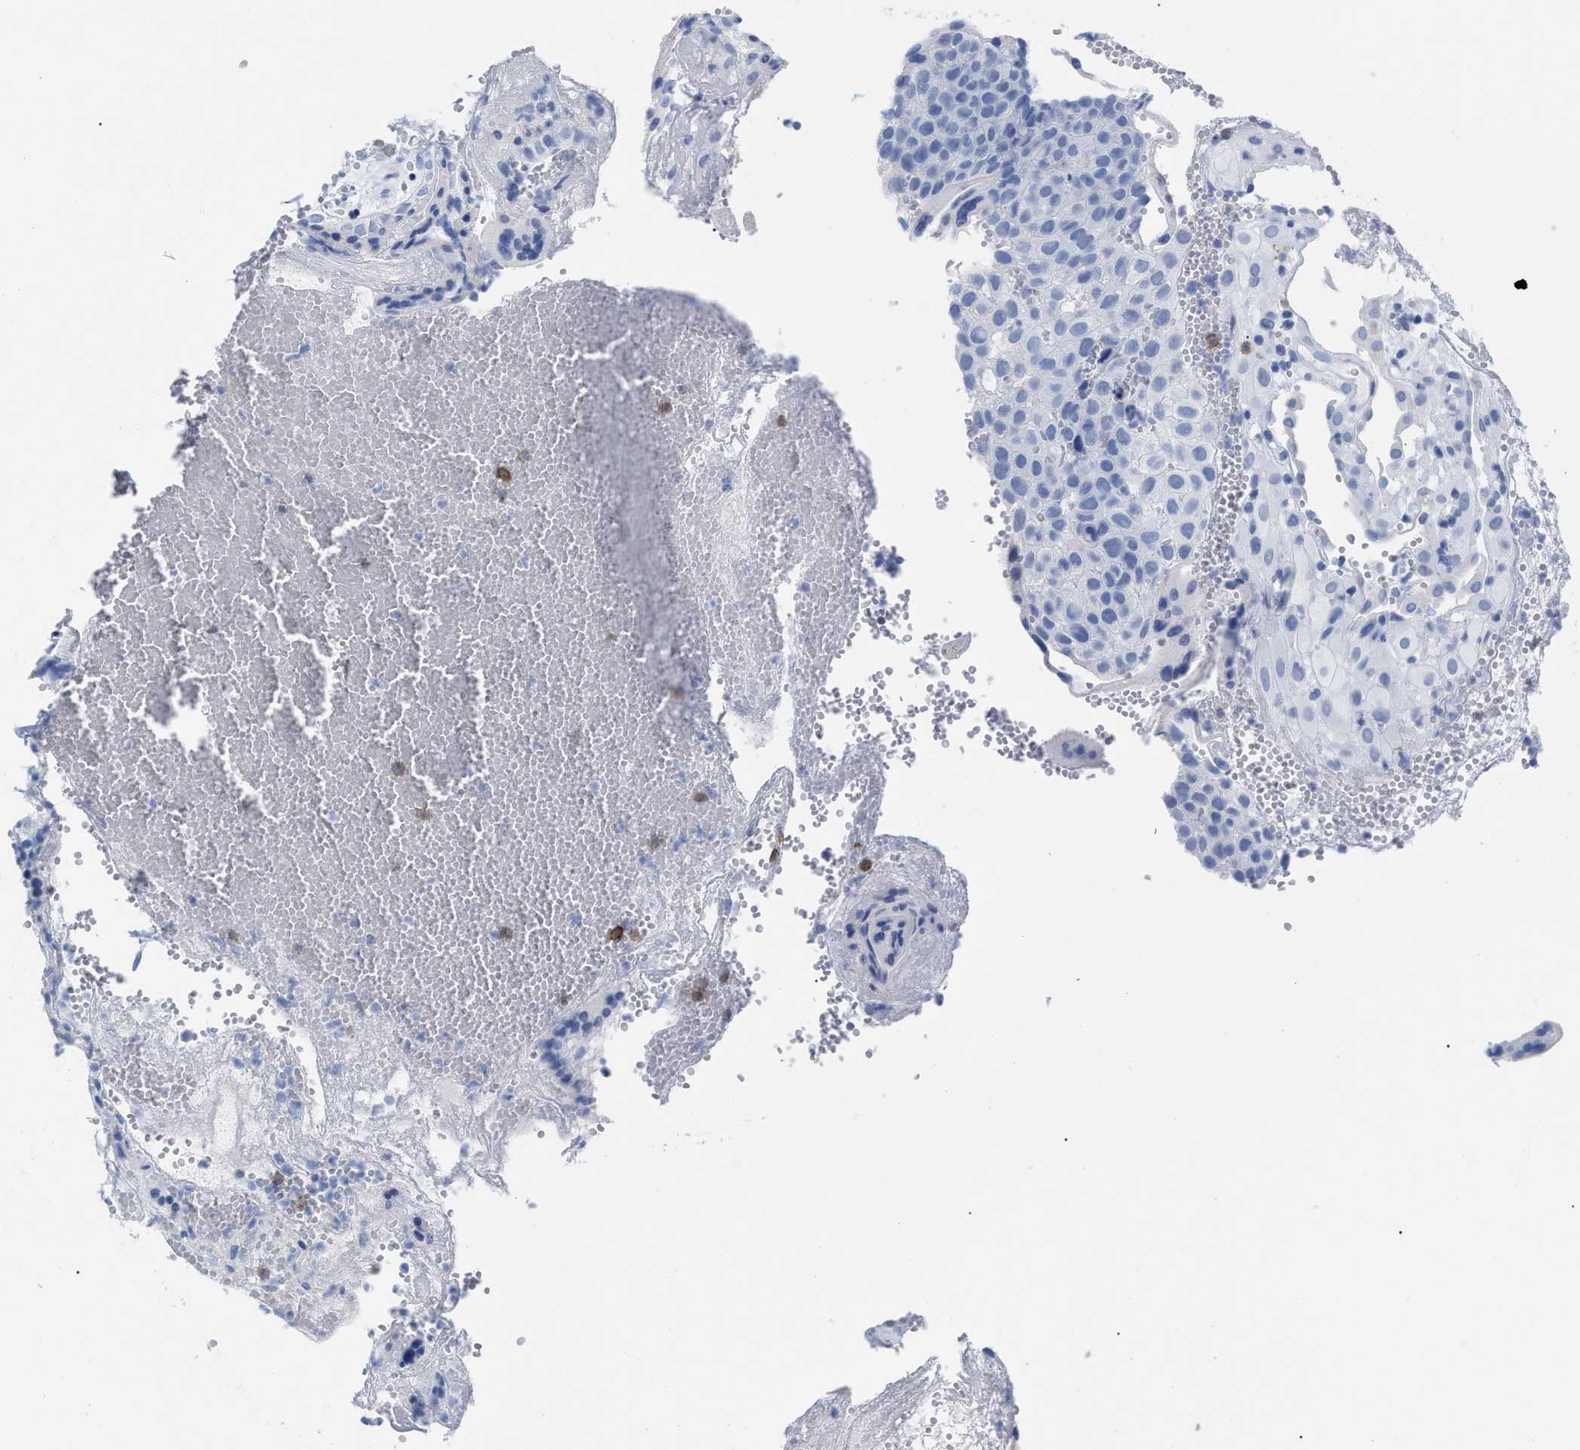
{"staining": {"intensity": "negative", "quantity": "none", "location": "none"}, "tissue": "placenta", "cell_type": "Decidual cells", "image_type": "normal", "snomed": [{"axis": "morphology", "description": "Normal tissue, NOS"}, {"axis": "topography", "description": "Placenta"}], "caption": "This is an IHC photomicrograph of unremarkable human placenta. There is no staining in decidual cells.", "gene": "CD5", "patient": {"sex": "female", "age": 18}}